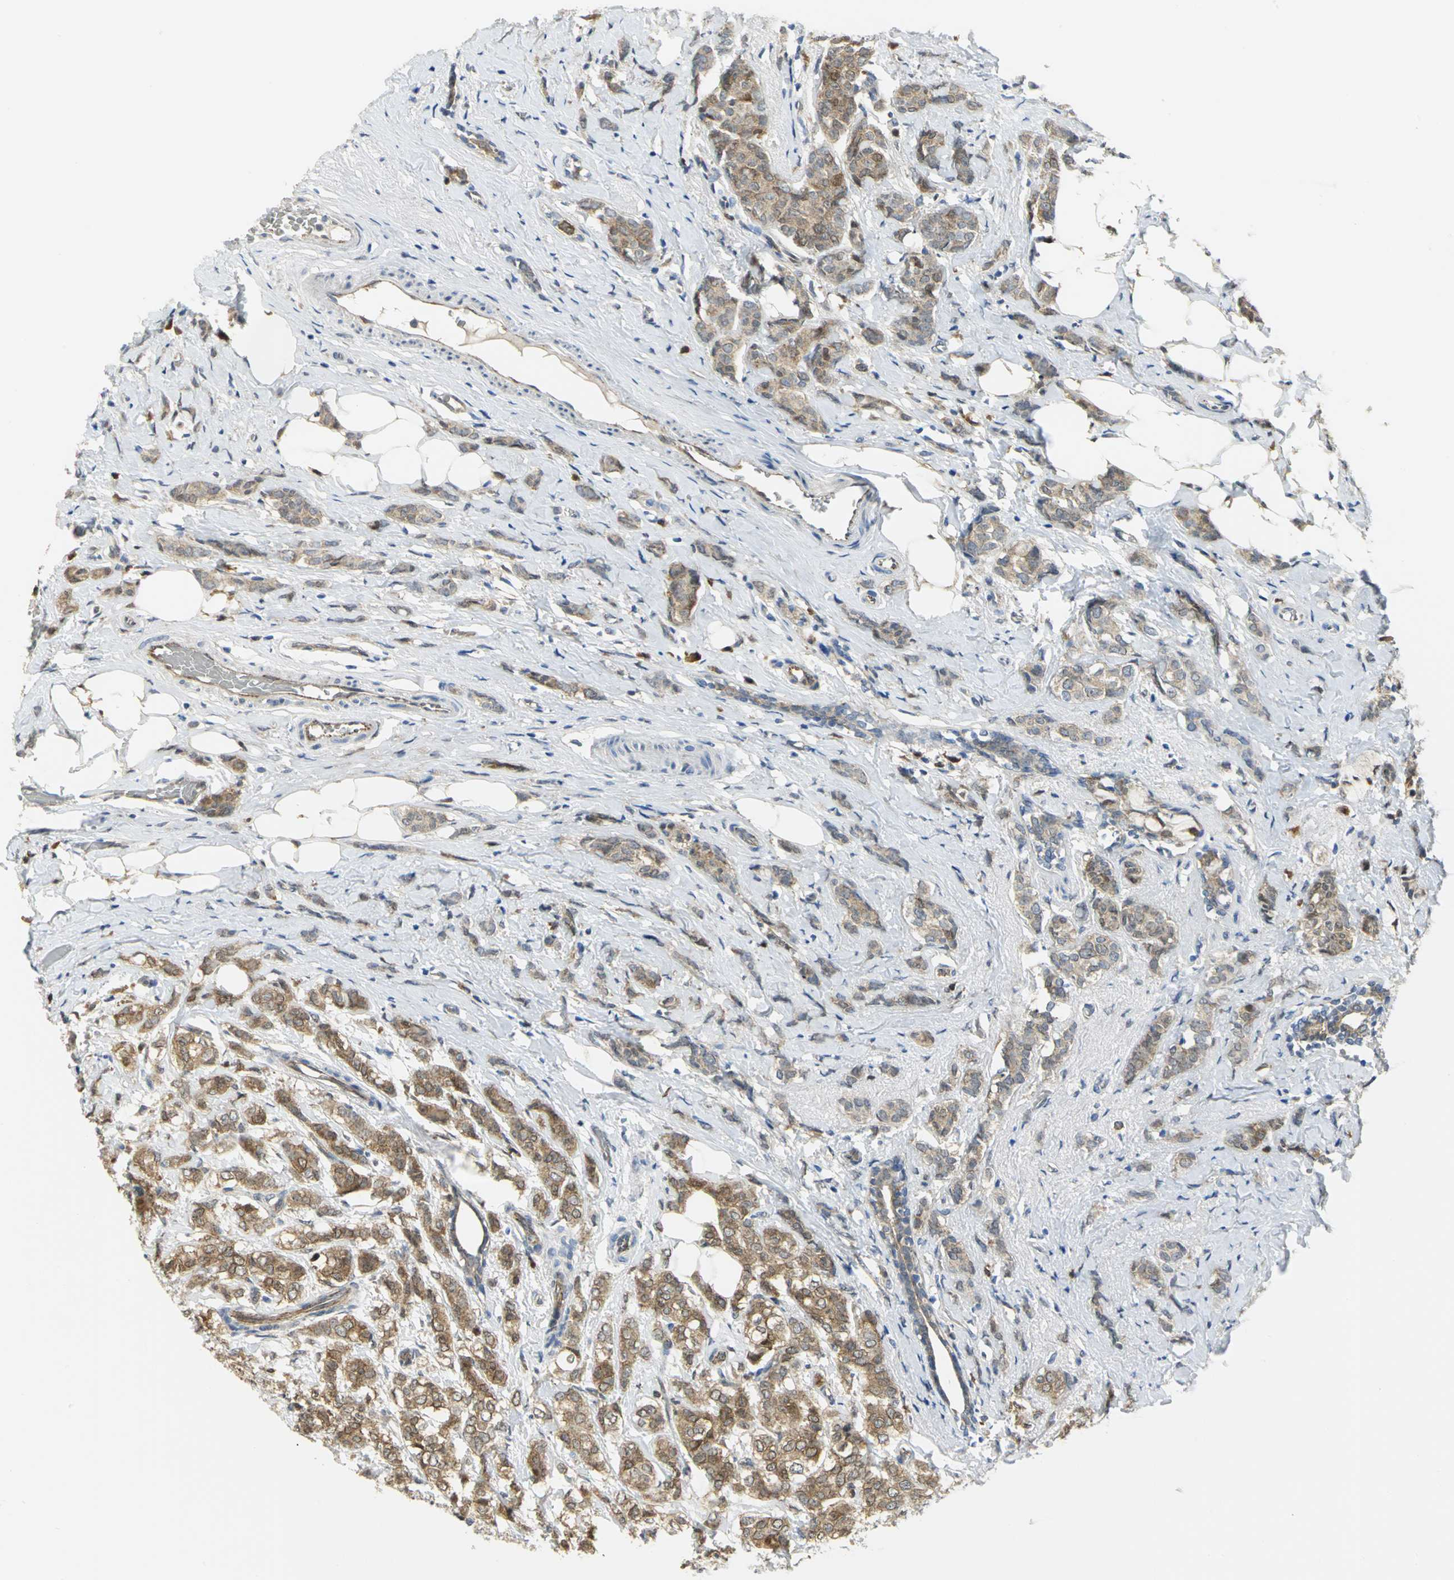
{"staining": {"intensity": "moderate", "quantity": ">75%", "location": "cytoplasmic/membranous"}, "tissue": "breast cancer", "cell_type": "Tumor cells", "image_type": "cancer", "snomed": [{"axis": "morphology", "description": "Lobular carcinoma"}, {"axis": "topography", "description": "Breast"}], "caption": "Immunohistochemistry (IHC) micrograph of human breast cancer stained for a protein (brown), which shows medium levels of moderate cytoplasmic/membranous positivity in about >75% of tumor cells.", "gene": "PGM3", "patient": {"sex": "female", "age": 60}}